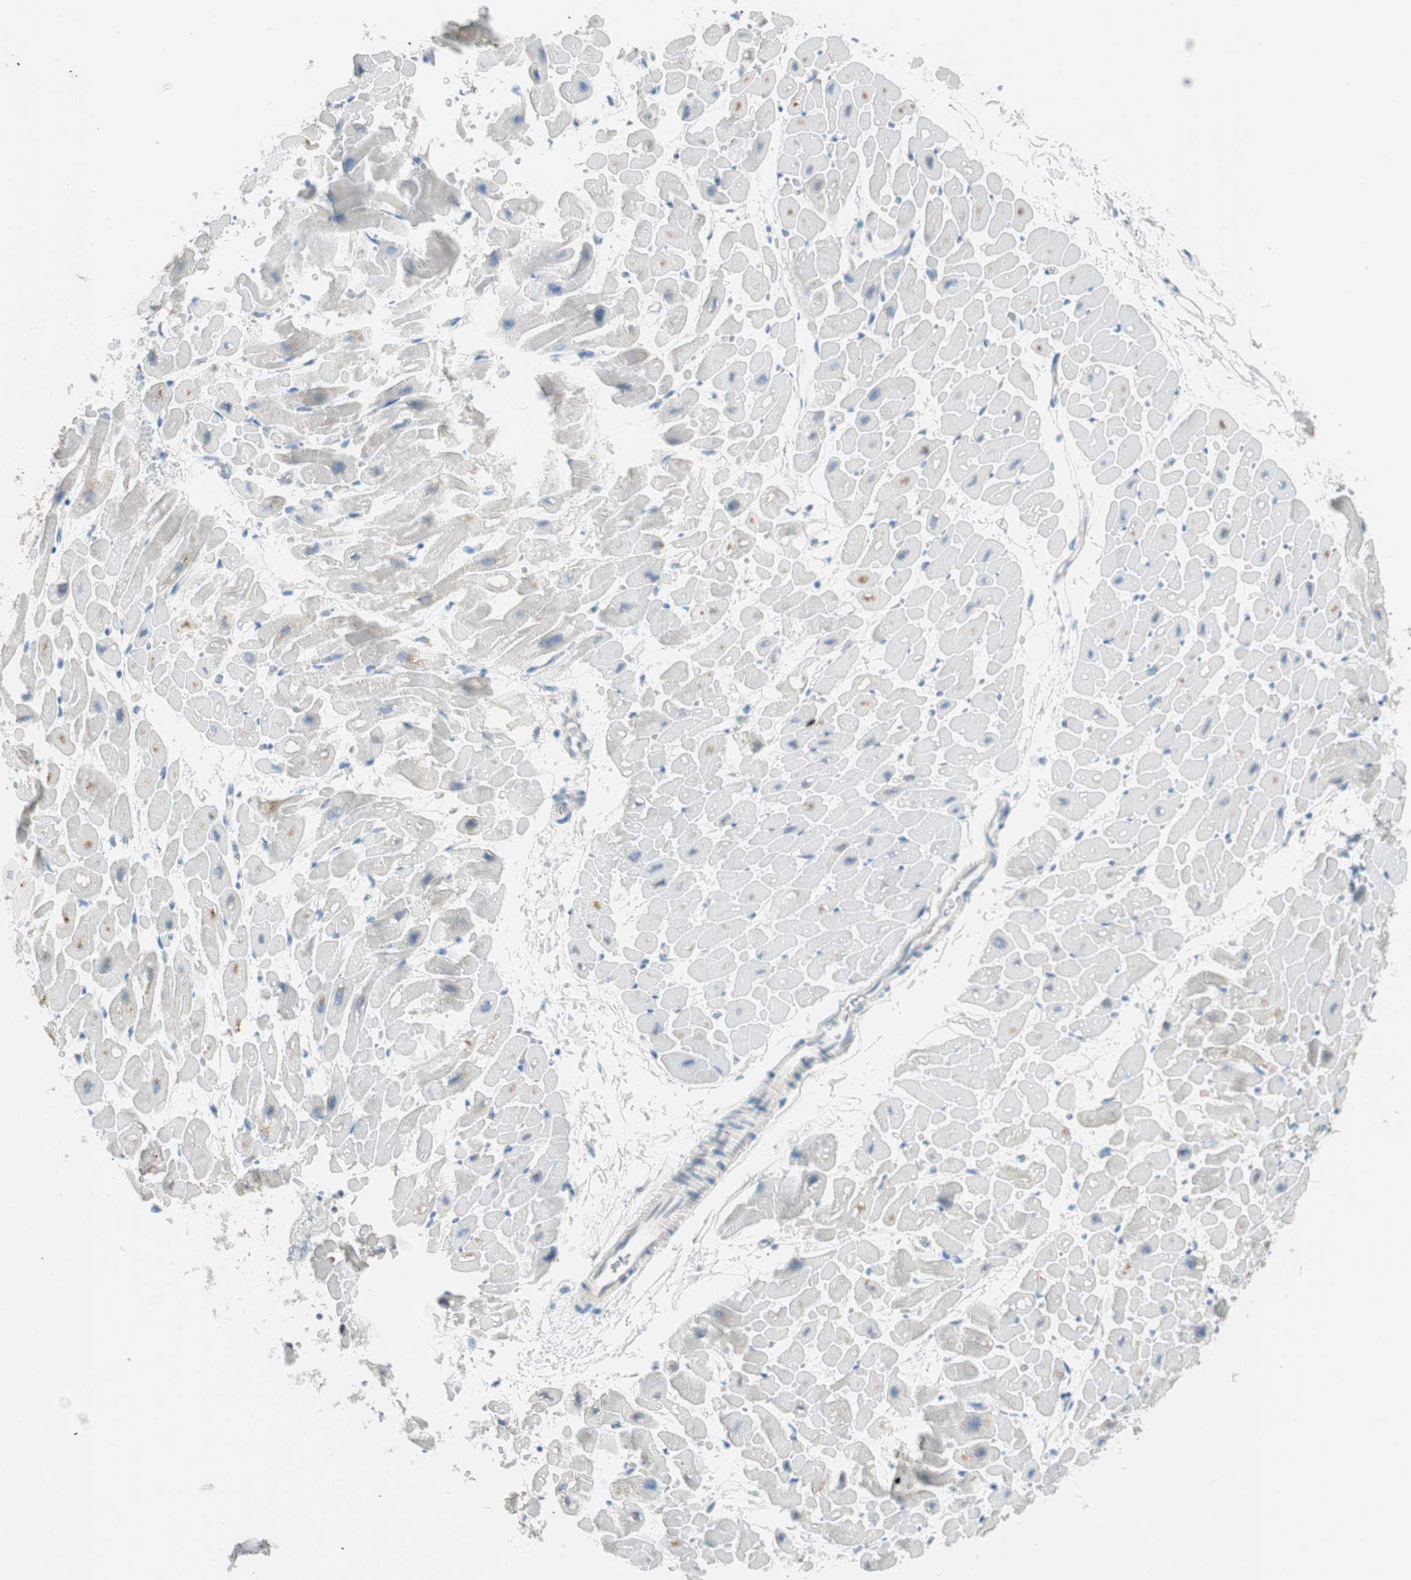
{"staining": {"intensity": "weak", "quantity": "<25%", "location": "cytoplasmic/membranous"}, "tissue": "heart muscle", "cell_type": "Cardiomyocytes", "image_type": "normal", "snomed": [{"axis": "morphology", "description": "Normal tissue, NOS"}, {"axis": "topography", "description": "Heart"}], "caption": "IHC image of normal human heart muscle stained for a protein (brown), which displays no staining in cardiomyocytes.", "gene": "PTTG1", "patient": {"sex": "male", "age": 45}}